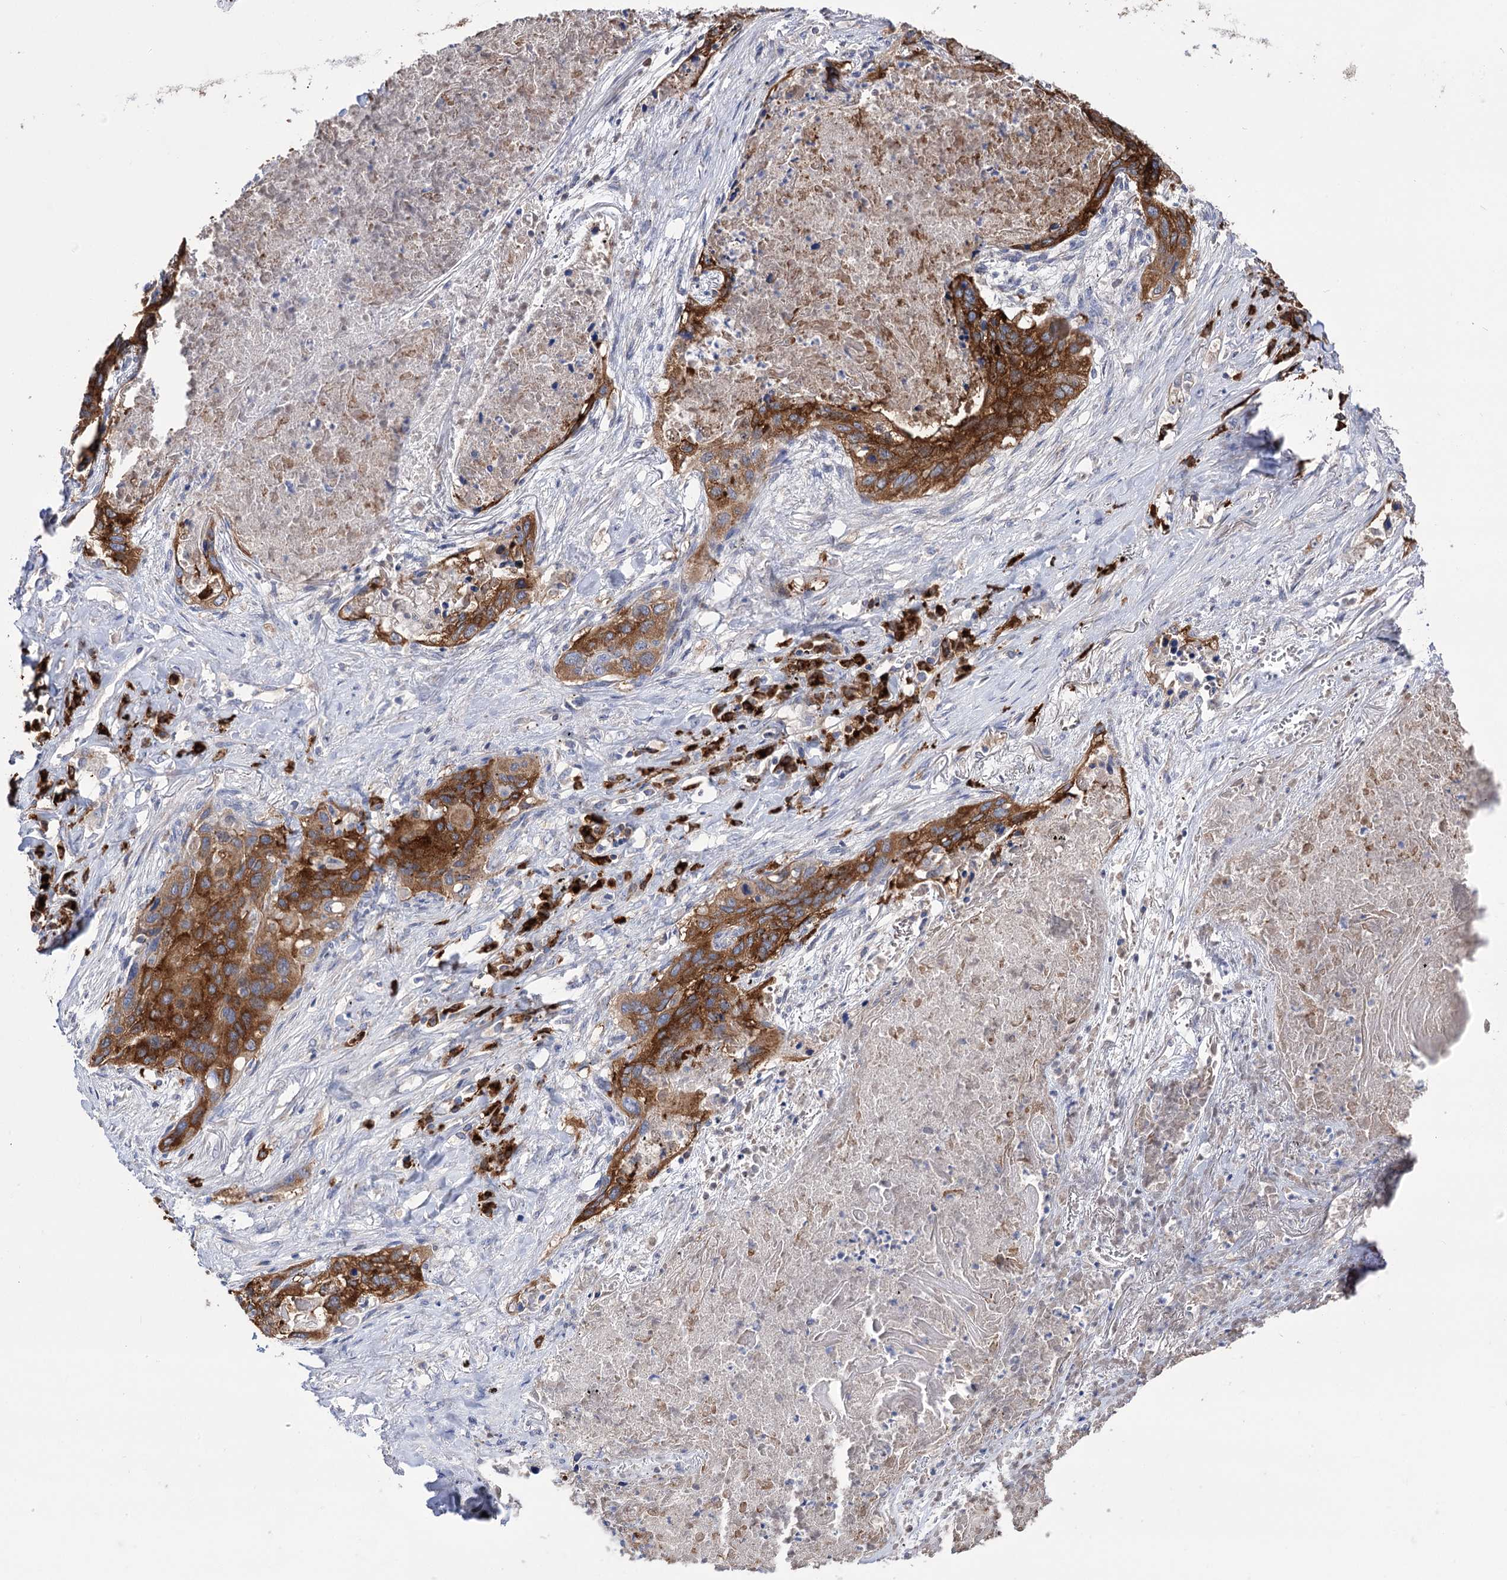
{"staining": {"intensity": "strong", "quantity": ">75%", "location": "cytoplasmic/membranous"}, "tissue": "lung cancer", "cell_type": "Tumor cells", "image_type": "cancer", "snomed": [{"axis": "morphology", "description": "Squamous cell carcinoma, NOS"}, {"axis": "topography", "description": "Lung"}], "caption": "Human lung squamous cell carcinoma stained with a protein marker shows strong staining in tumor cells.", "gene": "BBS4", "patient": {"sex": "female", "age": 63}}